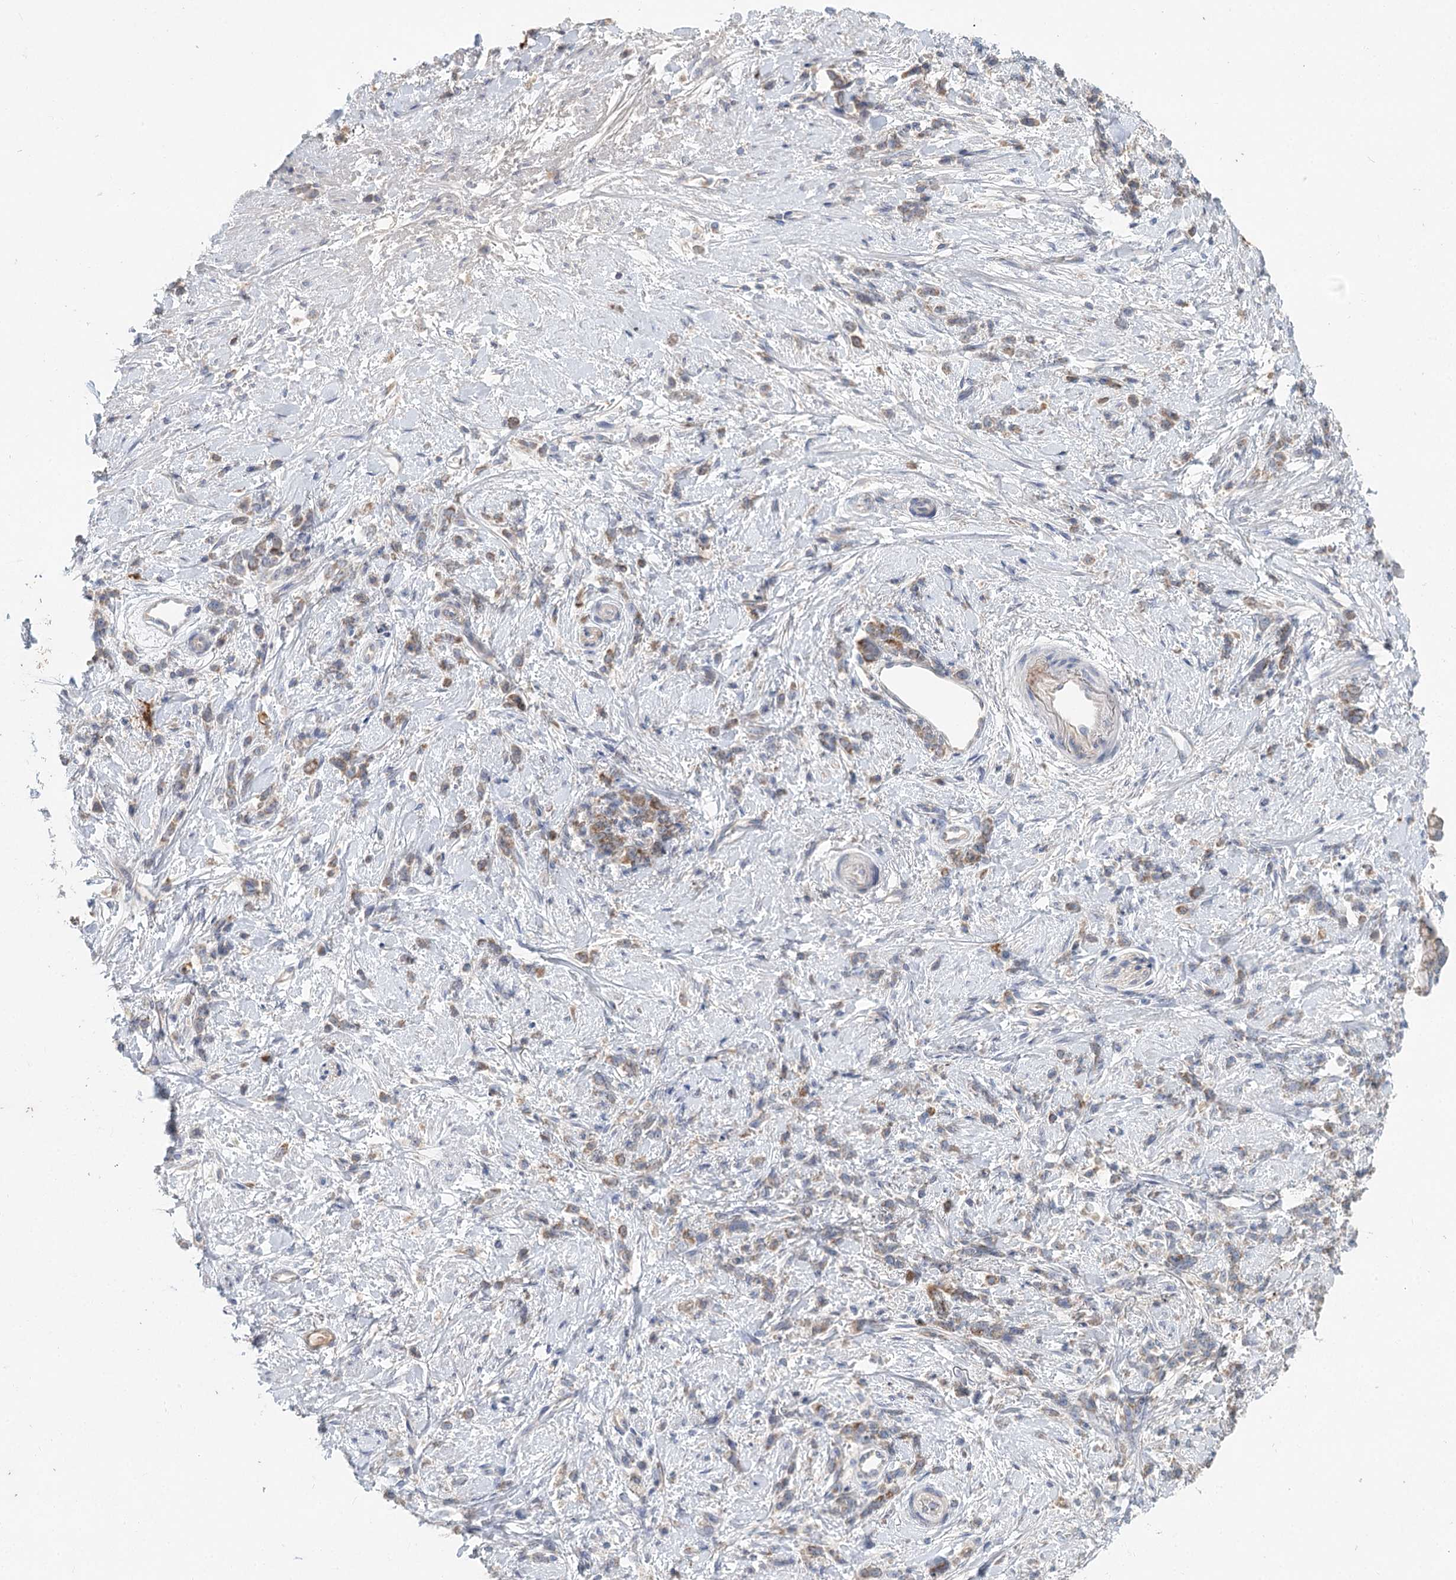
{"staining": {"intensity": "moderate", "quantity": ">75%", "location": "cytoplasmic/membranous"}, "tissue": "stomach cancer", "cell_type": "Tumor cells", "image_type": "cancer", "snomed": [{"axis": "morphology", "description": "Adenocarcinoma, NOS"}, {"axis": "topography", "description": "Stomach"}], "caption": "Immunohistochemical staining of human stomach cancer (adenocarcinoma) reveals medium levels of moderate cytoplasmic/membranous protein expression in approximately >75% of tumor cells.", "gene": "ARHGAP44", "patient": {"sex": "female", "age": 60}}